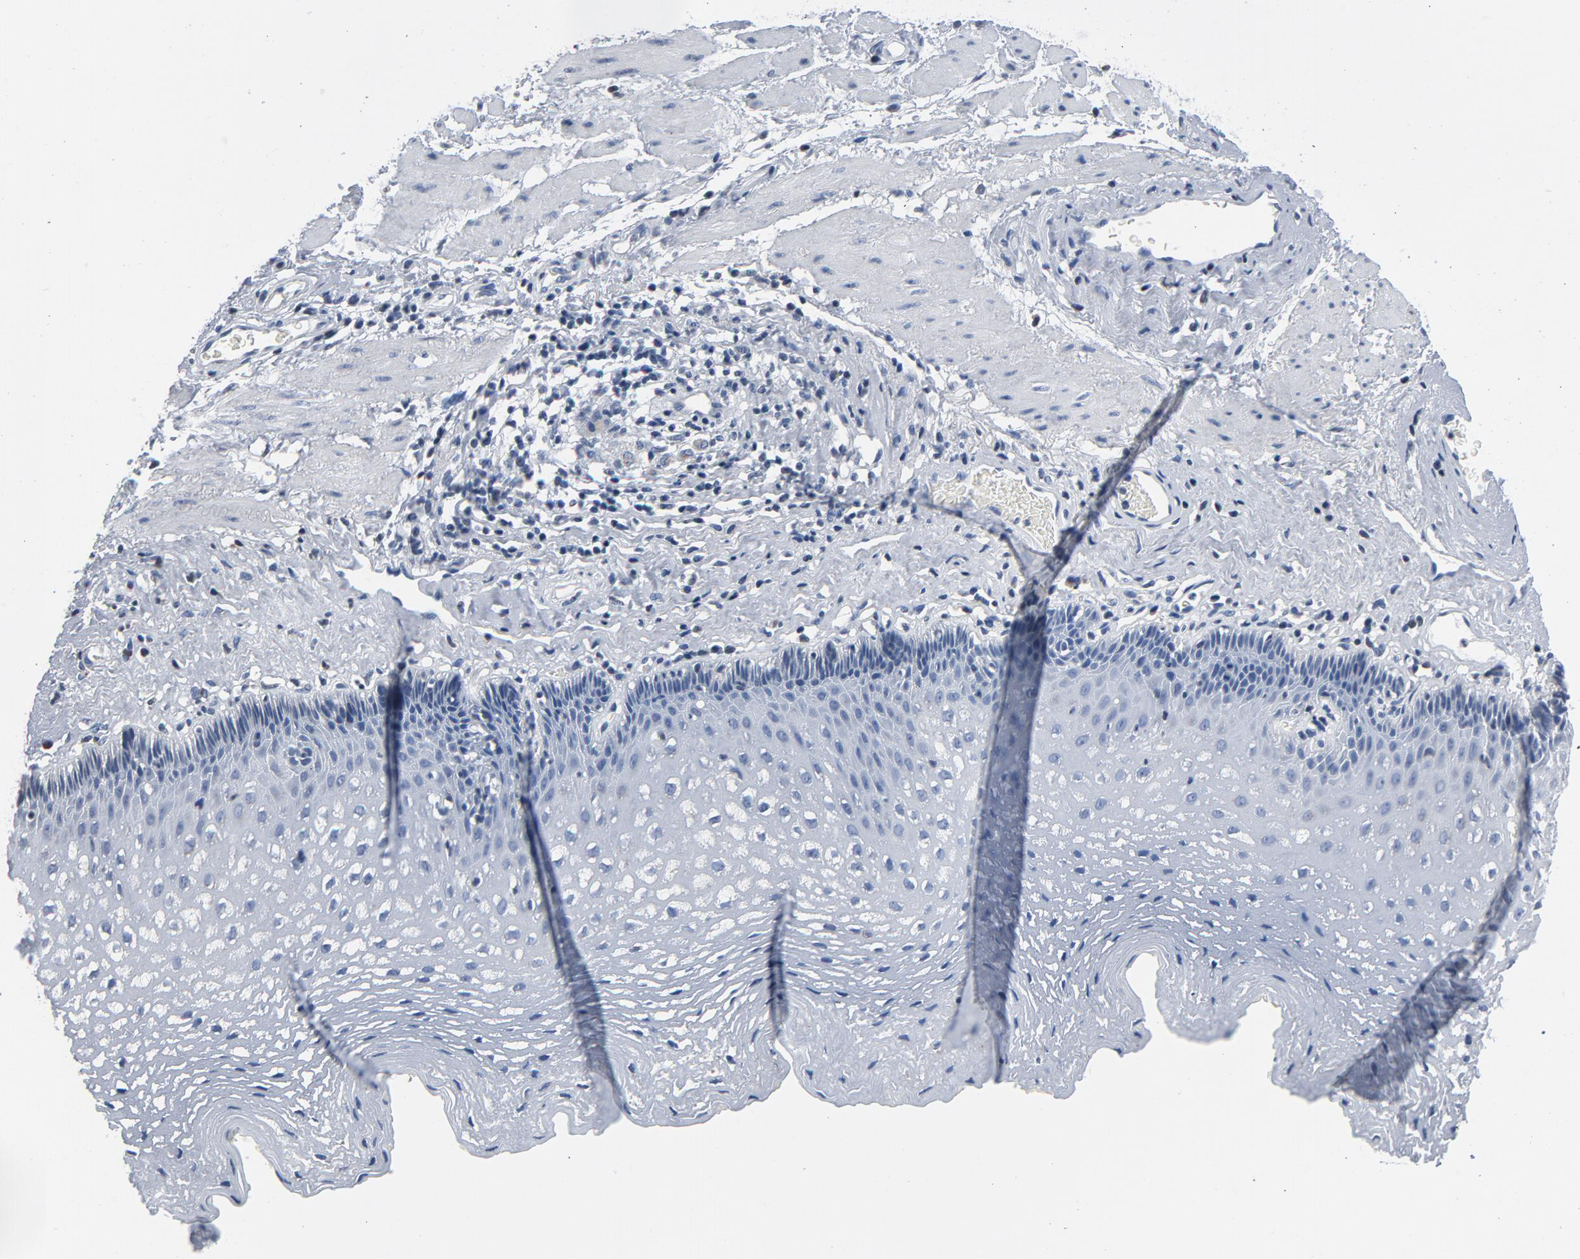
{"staining": {"intensity": "weak", "quantity": "<25%", "location": "cytoplasmic/membranous"}, "tissue": "esophagus", "cell_type": "Squamous epithelial cells", "image_type": "normal", "snomed": [{"axis": "morphology", "description": "Normal tissue, NOS"}, {"axis": "topography", "description": "Esophagus"}], "caption": "DAB immunohistochemical staining of benign human esophagus demonstrates no significant expression in squamous epithelial cells.", "gene": "YIPF6", "patient": {"sex": "female", "age": 70}}